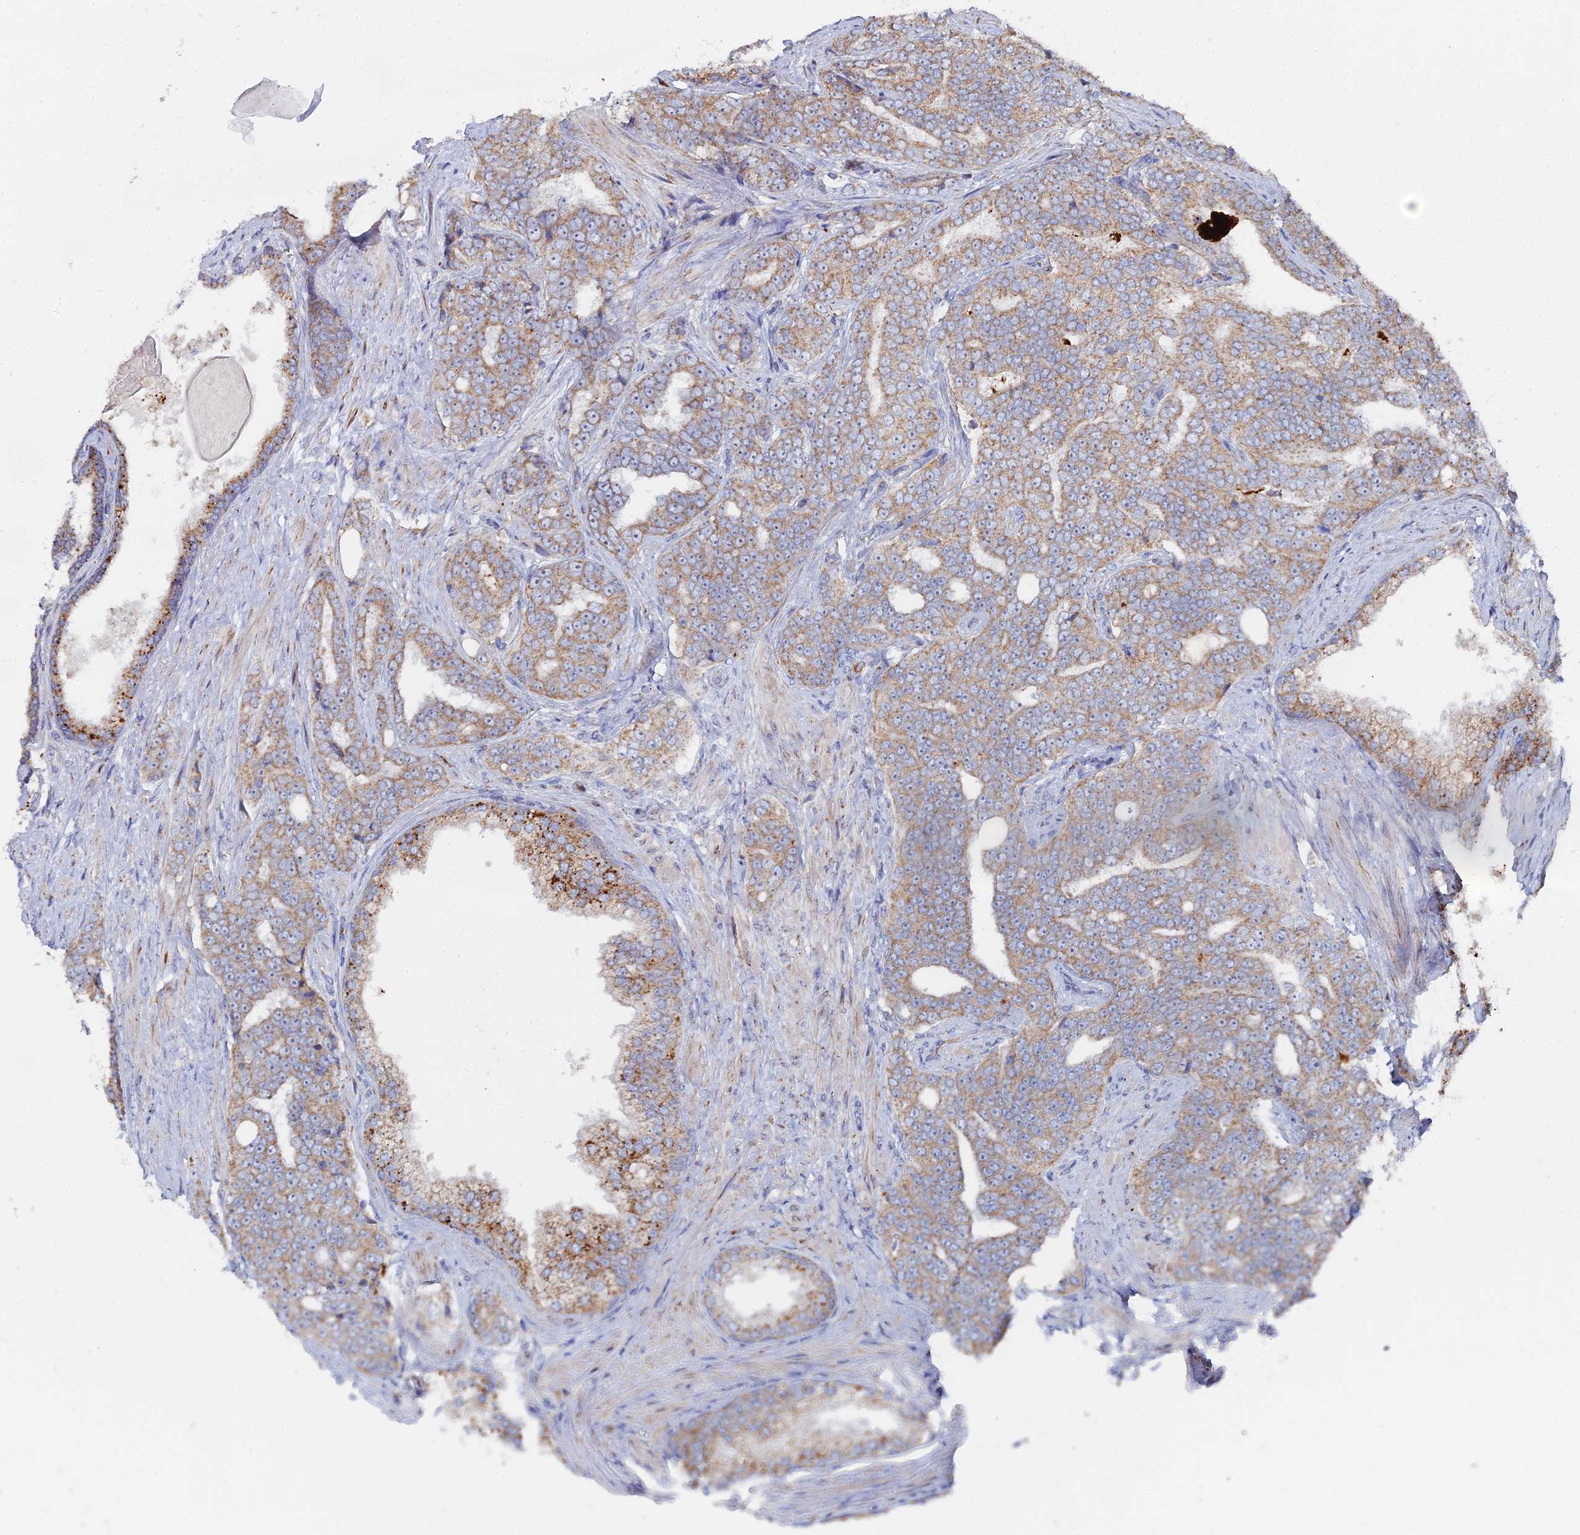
{"staining": {"intensity": "moderate", "quantity": ">75%", "location": "cytoplasmic/membranous"}, "tissue": "prostate cancer", "cell_type": "Tumor cells", "image_type": "cancer", "snomed": [{"axis": "morphology", "description": "Adenocarcinoma, High grade"}, {"axis": "topography", "description": "Prostate"}], "caption": "Immunohistochemical staining of human high-grade adenocarcinoma (prostate) exhibits medium levels of moderate cytoplasmic/membranous positivity in approximately >75% of tumor cells.", "gene": "MPC1", "patient": {"sex": "male", "age": 67}}